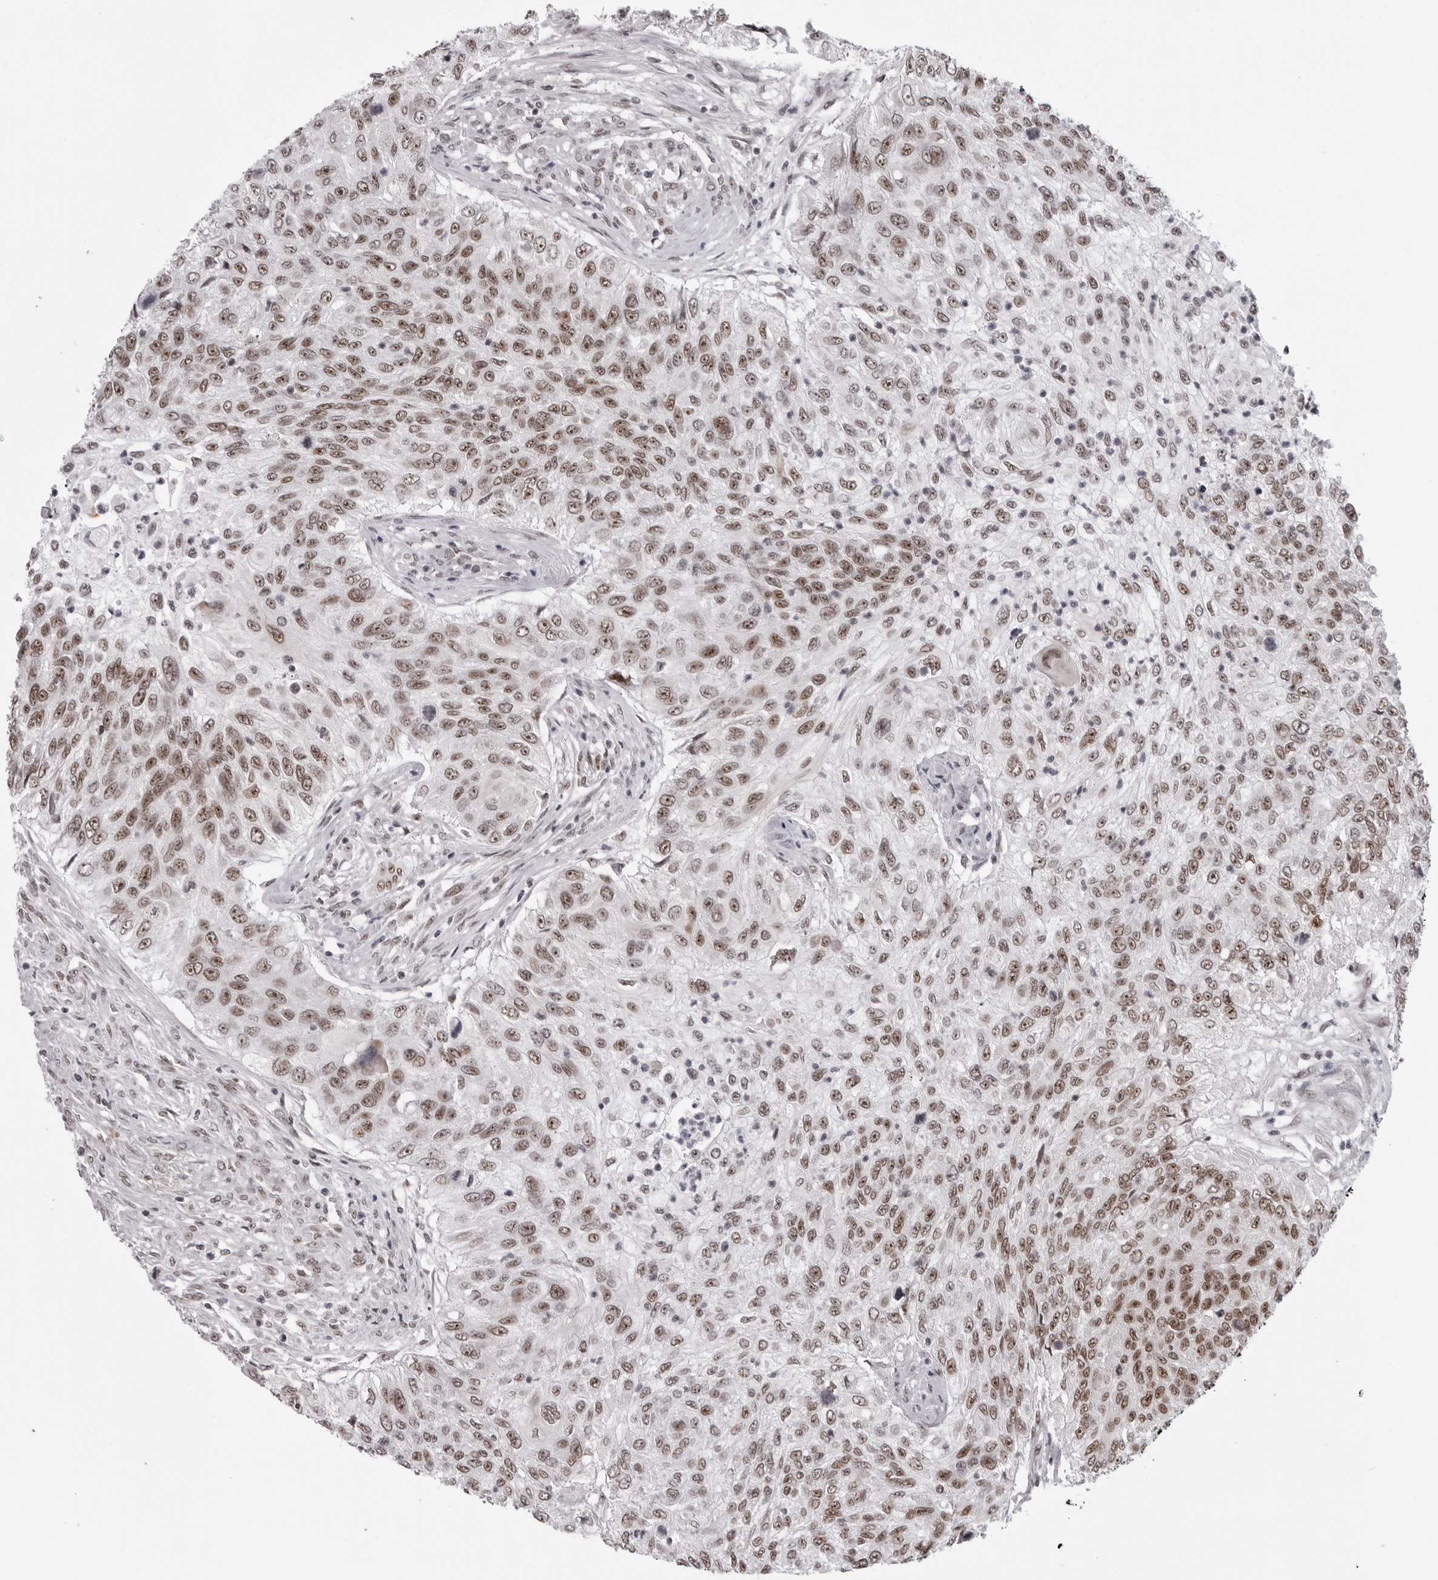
{"staining": {"intensity": "moderate", "quantity": ">75%", "location": "nuclear"}, "tissue": "urothelial cancer", "cell_type": "Tumor cells", "image_type": "cancer", "snomed": [{"axis": "morphology", "description": "Urothelial carcinoma, High grade"}, {"axis": "topography", "description": "Urinary bladder"}], "caption": "Brown immunohistochemical staining in human urothelial carcinoma (high-grade) demonstrates moderate nuclear staining in approximately >75% of tumor cells.", "gene": "HEXIM2", "patient": {"sex": "female", "age": 60}}